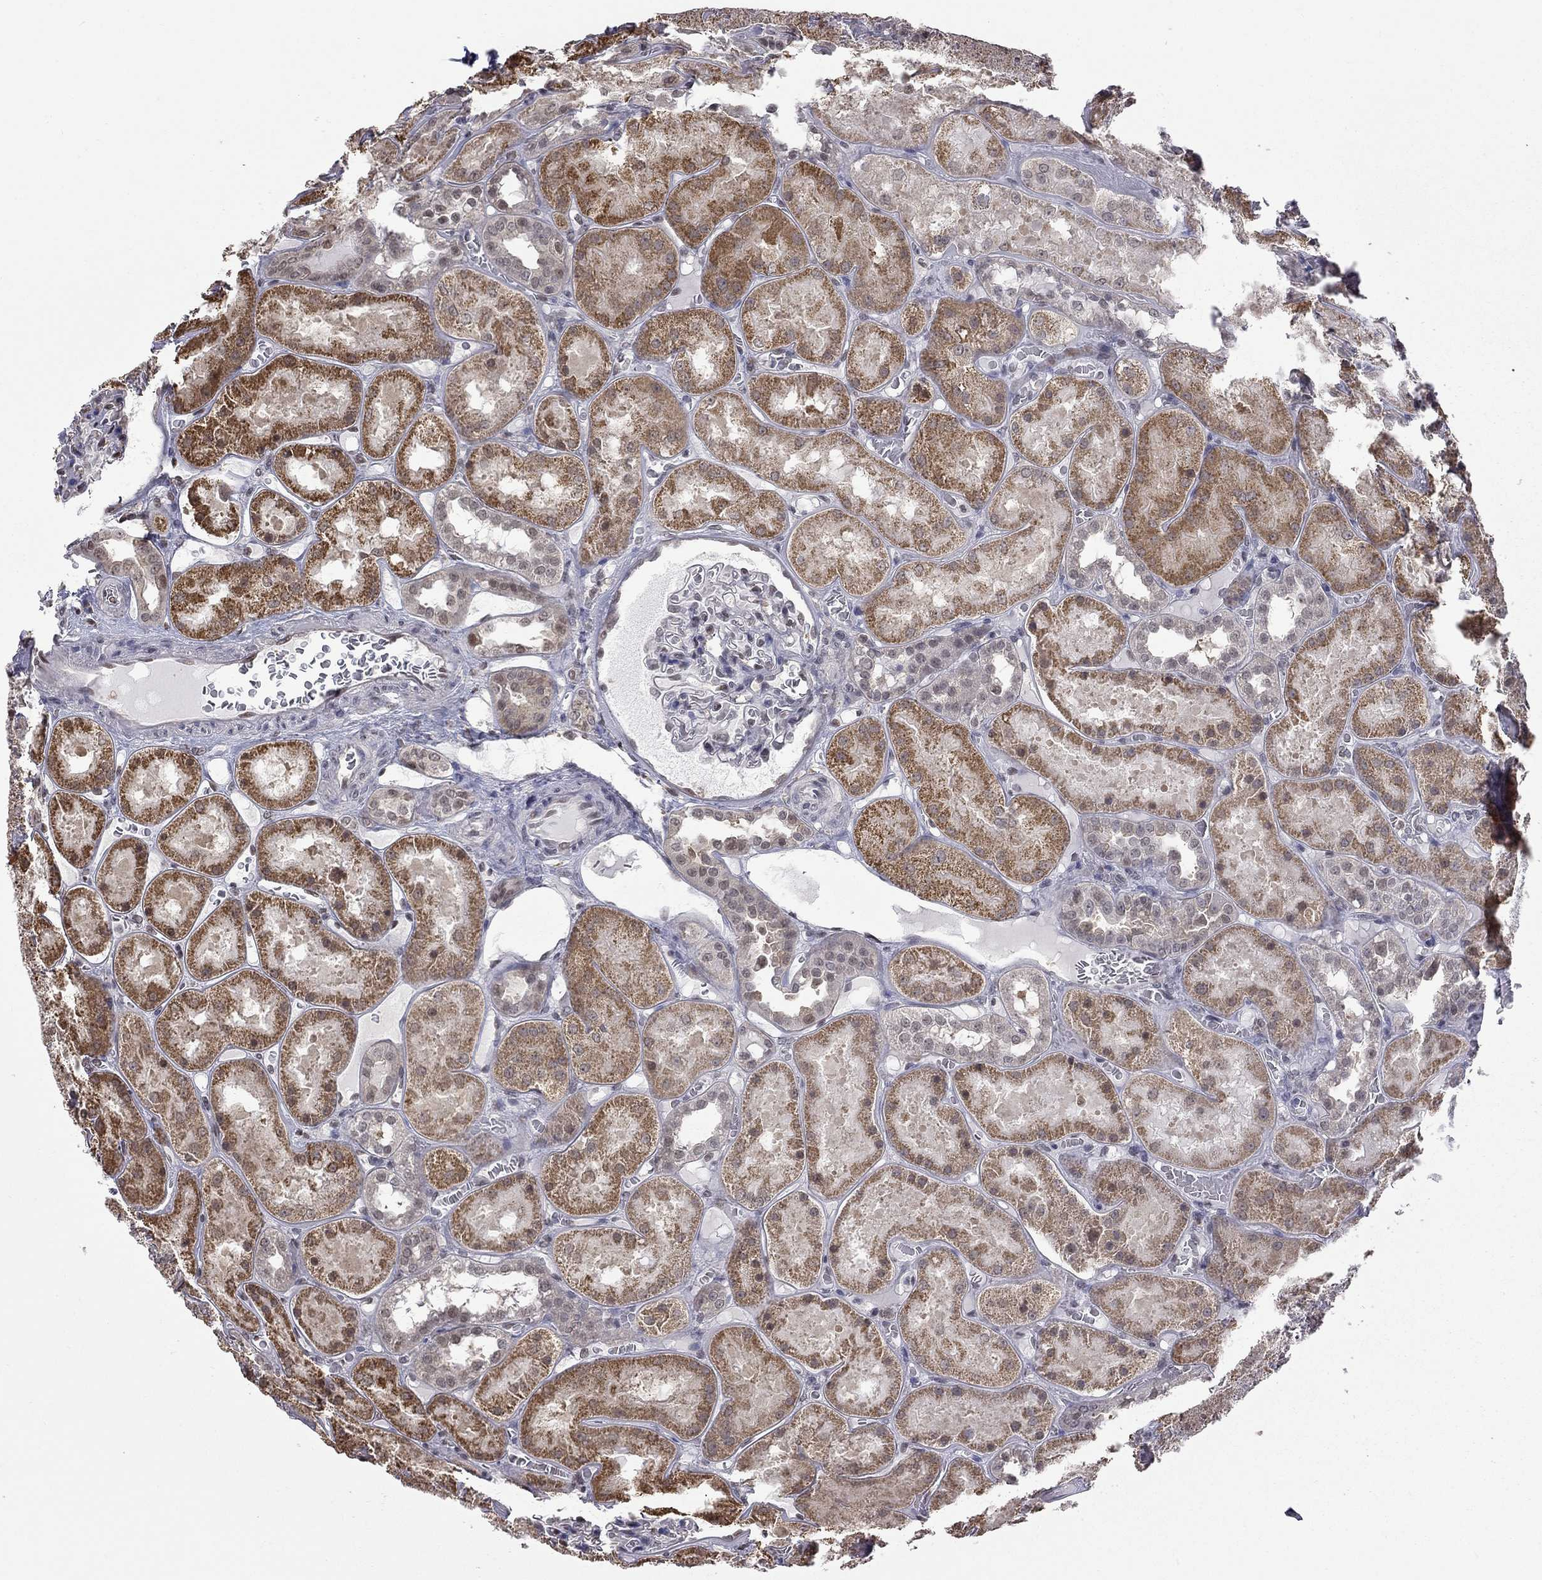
{"staining": {"intensity": "negative", "quantity": "none", "location": "none"}, "tissue": "kidney", "cell_type": "Cells in glomeruli", "image_type": "normal", "snomed": [{"axis": "morphology", "description": "Normal tissue, NOS"}, {"axis": "topography", "description": "Kidney"}], "caption": "A high-resolution histopathology image shows immunohistochemistry (IHC) staining of normal kidney, which shows no significant staining in cells in glomeruli.", "gene": "RFWD3", "patient": {"sex": "male", "age": 73}}